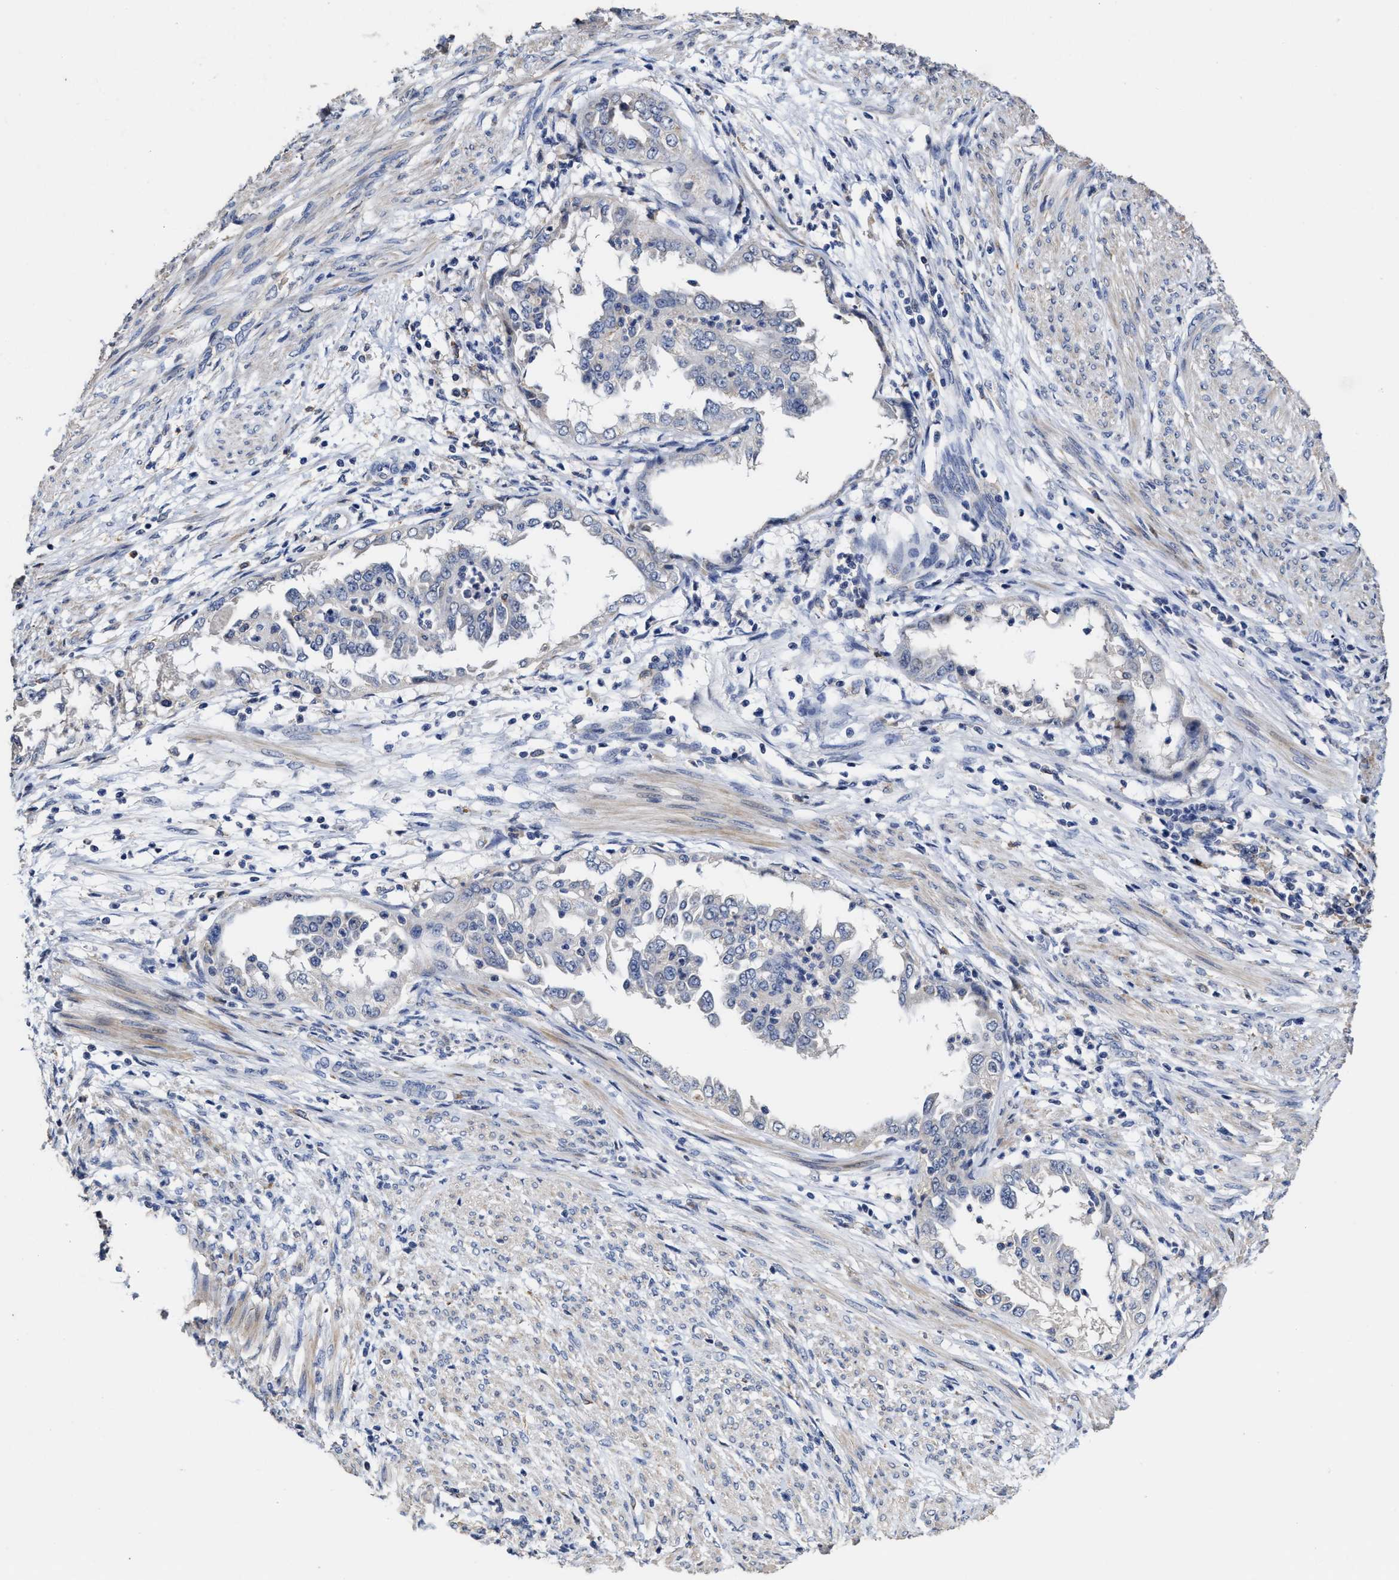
{"staining": {"intensity": "negative", "quantity": "none", "location": "none"}, "tissue": "endometrial cancer", "cell_type": "Tumor cells", "image_type": "cancer", "snomed": [{"axis": "morphology", "description": "Adenocarcinoma, NOS"}, {"axis": "topography", "description": "Endometrium"}], "caption": "Immunohistochemical staining of endometrial cancer (adenocarcinoma) reveals no significant staining in tumor cells.", "gene": "ZFAT", "patient": {"sex": "female", "age": 85}}